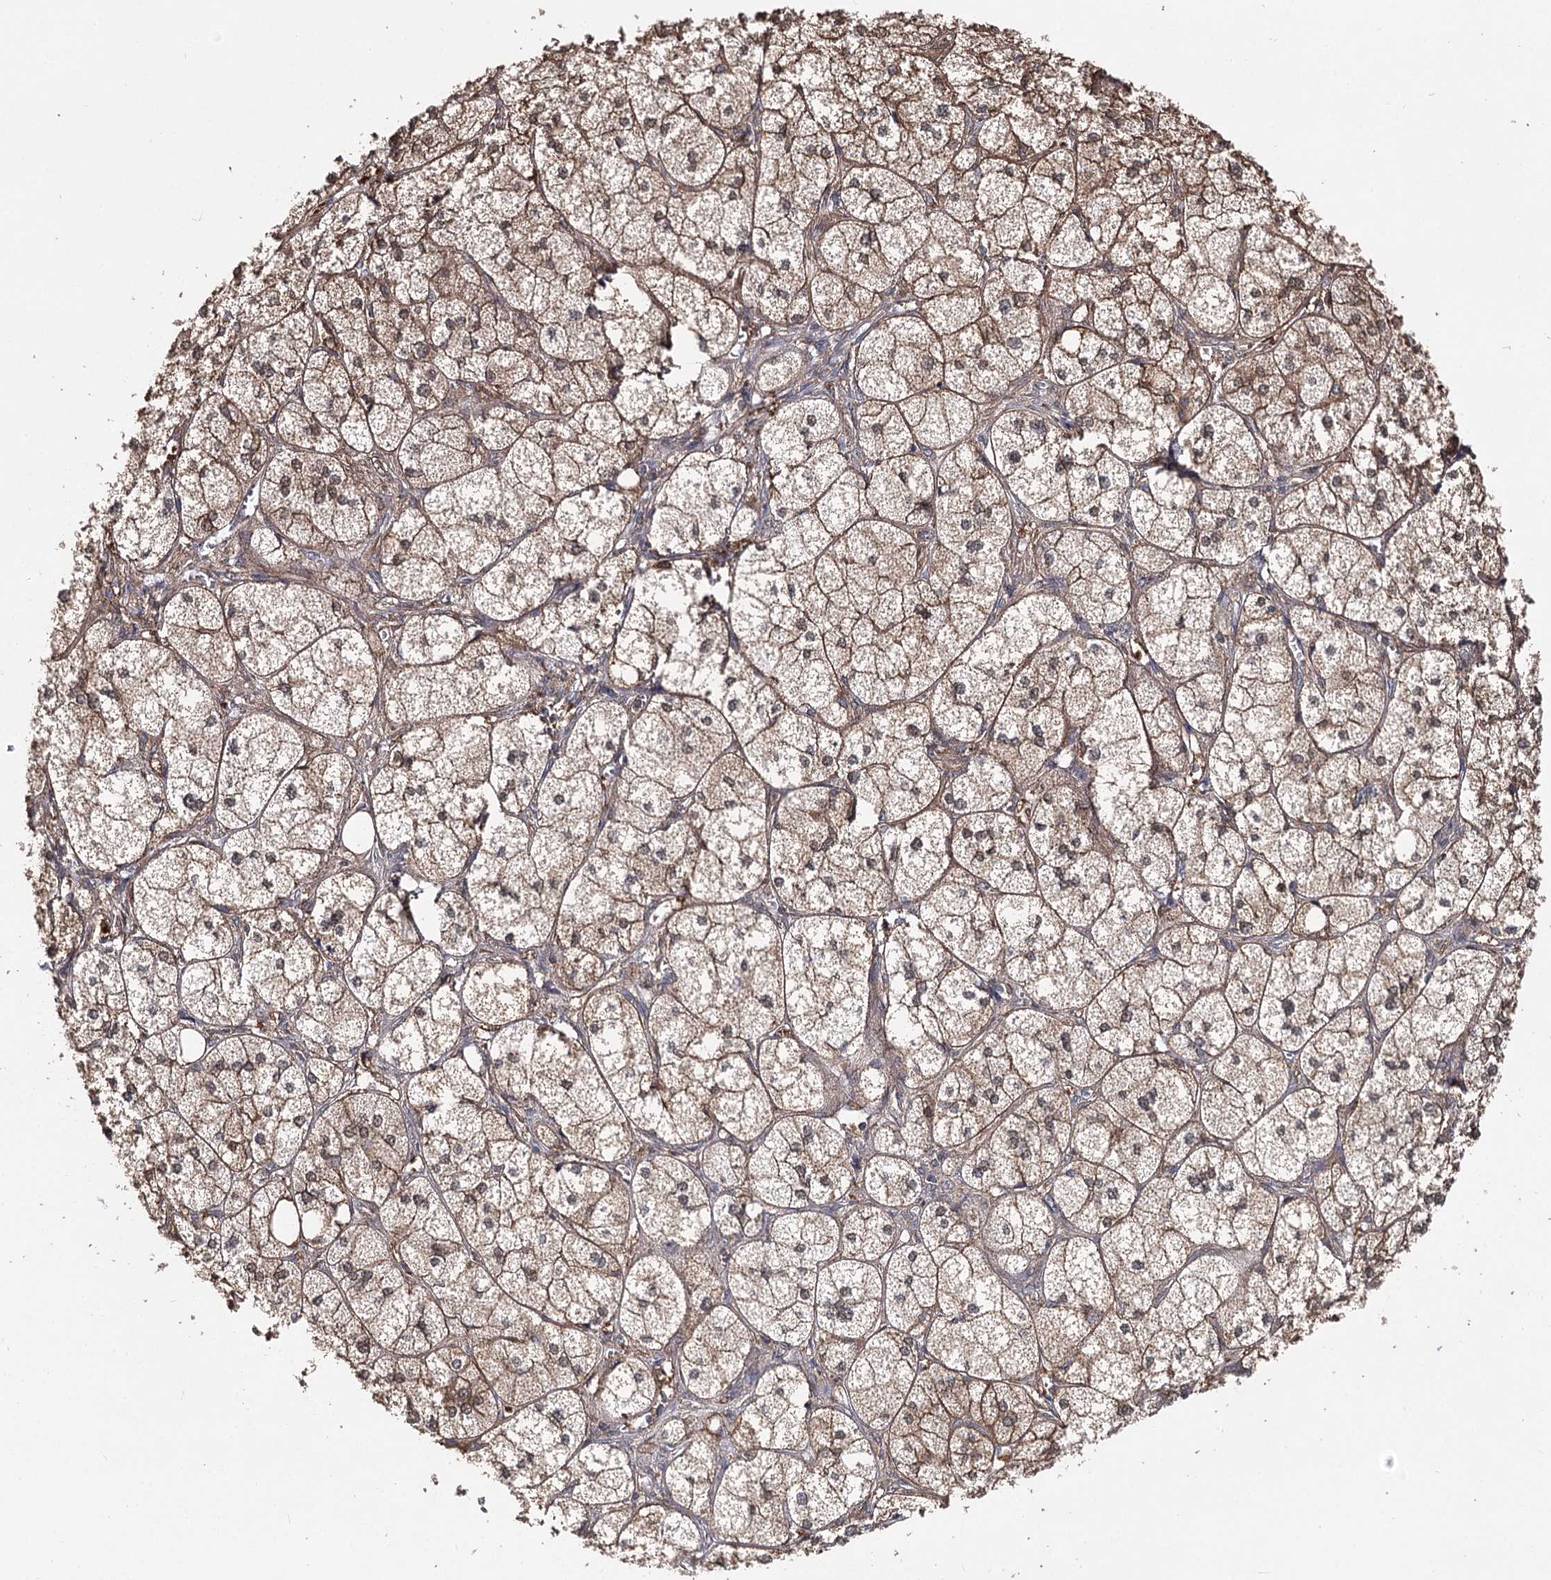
{"staining": {"intensity": "moderate", "quantity": ">75%", "location": "cytoplasmic/membranous"}, "tissue": "adrenal gland", "cell_type": "Glandular cells", "image_type": "normal", "snomed": [{"axis": "morphology", "description": "Normal tissue, NOS"}, {"axis": "topography", "description": "Adrenal gland"}], "caption": "Approximately >75% of glandular cells in unremarkable adrenal gland display moderate cytoplasmic/membranous protein staining as visualized by brown immunohistochemical staining.", "gene": "UGP2", "patient": {"sex": "female", "age": 61}}